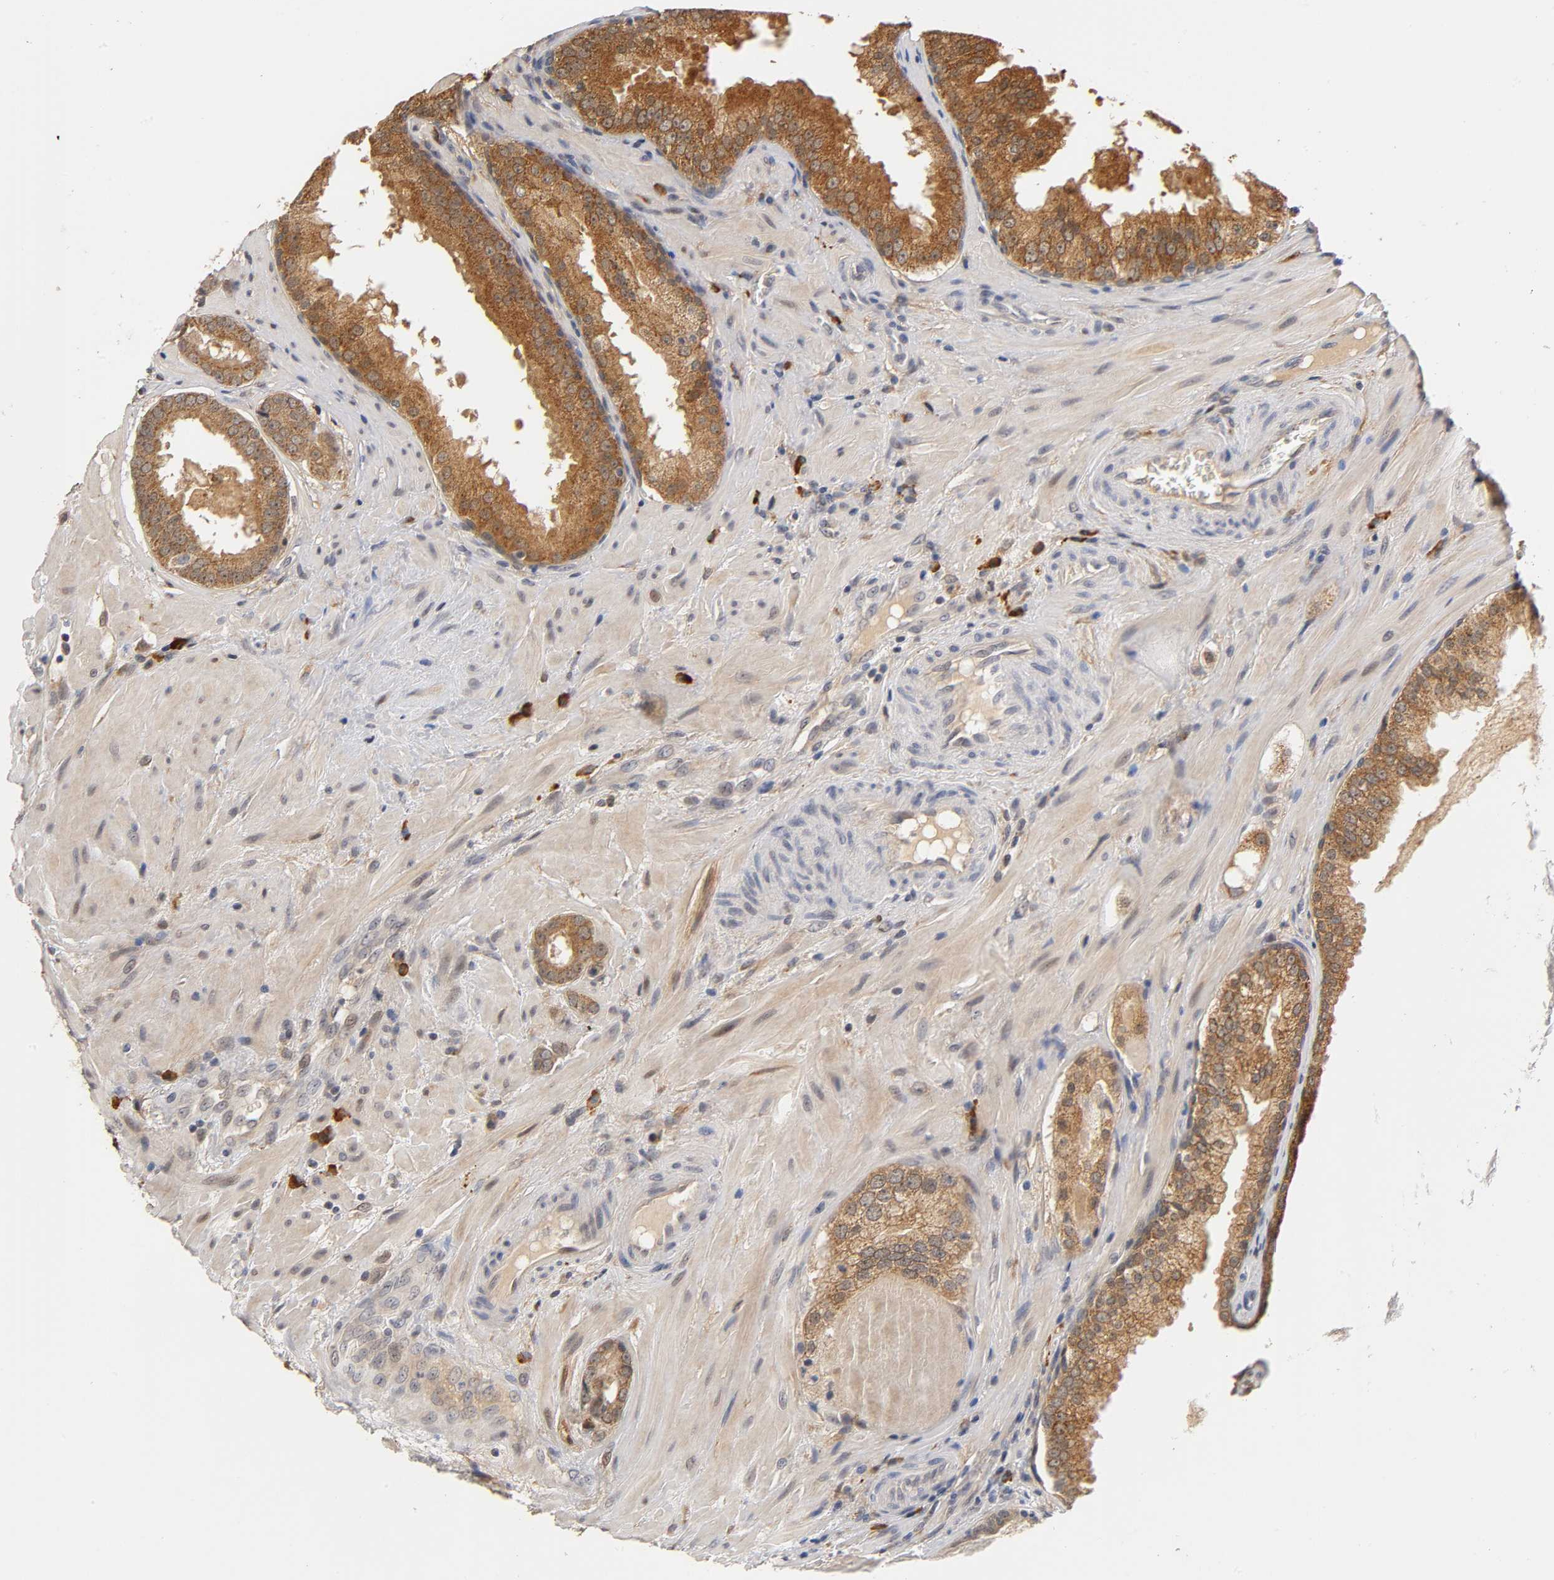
{"staining": {"intensity": "moderate", "quantity": ">75%", "location": "cytoplasmic/membranous"}, "tissue": "prostate cancer", "cell_type": "Tumor cells", "image_type": "cancer", "snomed": [{"axis": "morphology", "description": "Adenocarcinoma, High grade"}, {"axis": "topography", "description": "Prostate"}], "caption": "IHC (DAB) staining of prostate cancer exhibits moderate cytoplasmic/membranous protein expression in about >75% of tumor cells.", "gene": "GSTZ1", "patient": {"sex": "male", "age": 68}}